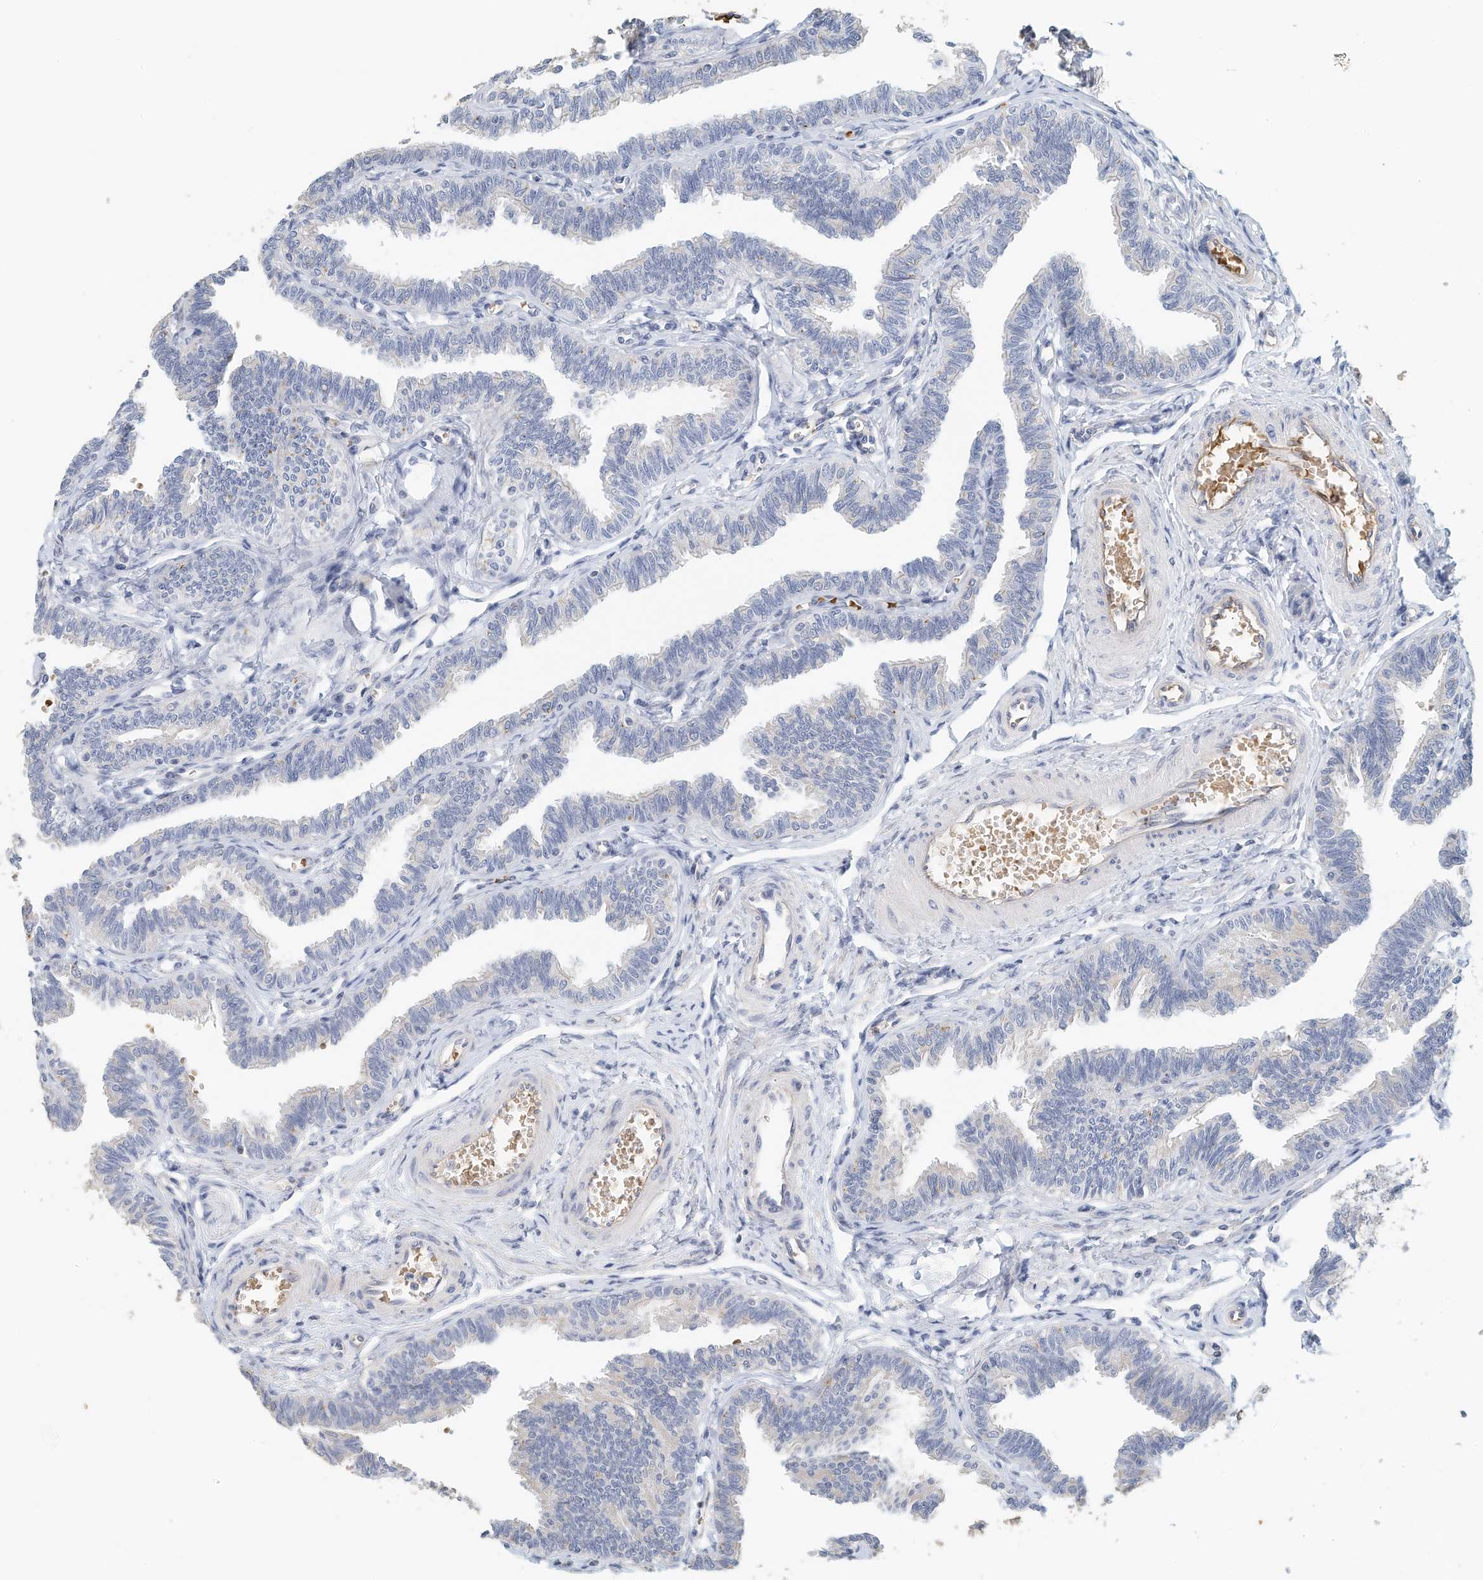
{"staining": {"intensity": "negative", "quantity": "none", "location": "none"}, "tissue": "fallopian tube", "cell_type": "Glandular cells", "image_type": "normal", "snomed": [{"axis": "morphology", "description": "Normal tissue, NOS"}, {"axis": "topography", "description": "Fallopian tube"}, {"axis": "topography", "description": "Ovary"}], "caption": "The image demonstrates no staining of glandular cells in unremarkable fallopian tube.", "gene": "RCAN3", "patient": {"sex": "female", "age": 23}}